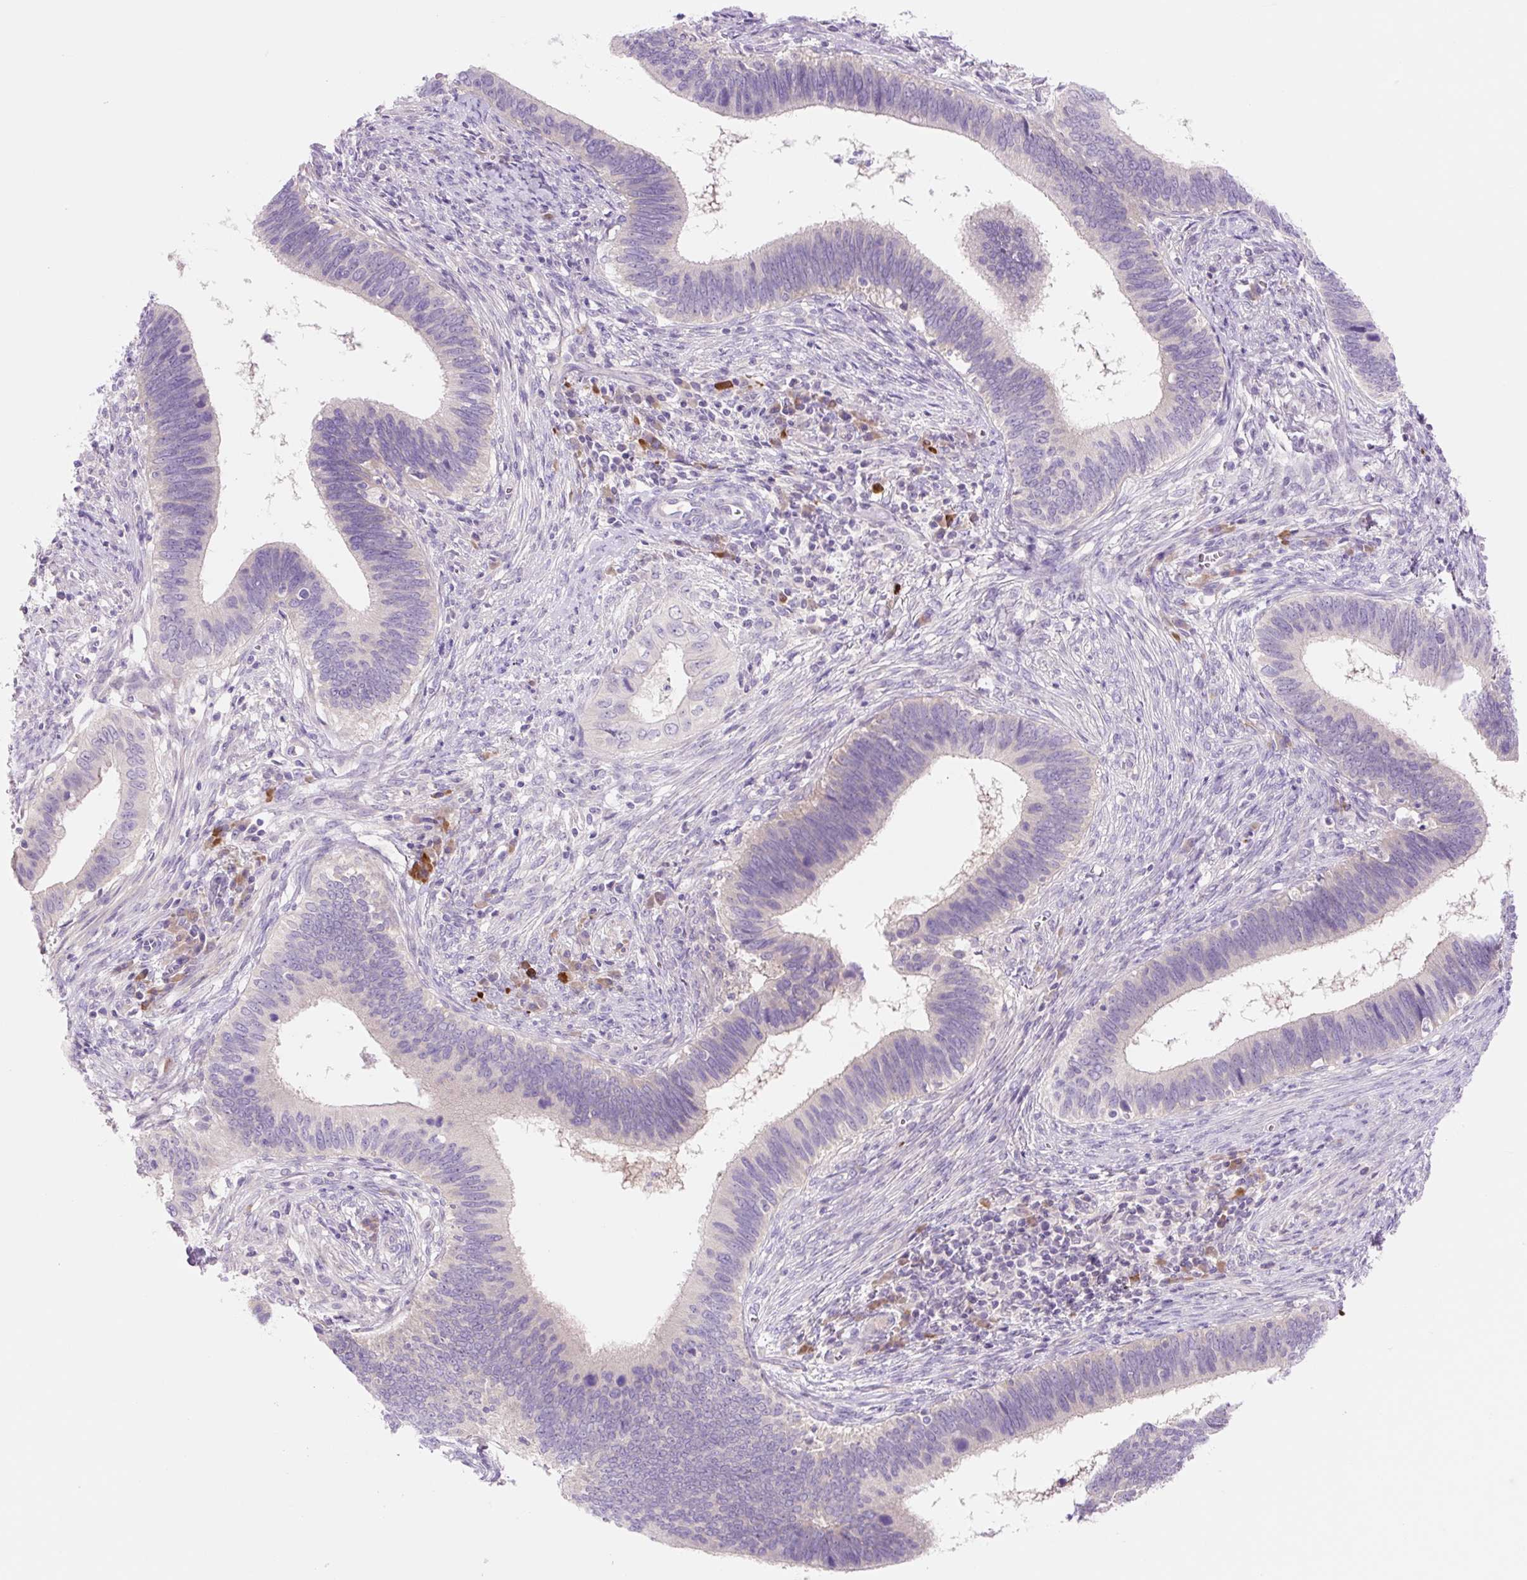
{"staining": {"intensity": "negative", "quantity": "none", "location": "none"}, "tissue": "cervical cancer", "cell_type": "Tumor cells", "image_type": "cancer", "snomed": [{"axis": "morphology", "description": "Adenocarcinoma, NOS"}, {"axis": "topography", "description": "Cervix"}], "caption": "Micrograph shows no significant protein positivity in tumor cells of cervical cancer (adenocarcinoma). The staining is performed using DAB (3,3'-diaminobenzidine) brown chromogen with nuclei counter-stained in using hematoxylin.", "gene": "CELF6", "patient": {"sex": "female", "age": 42}}